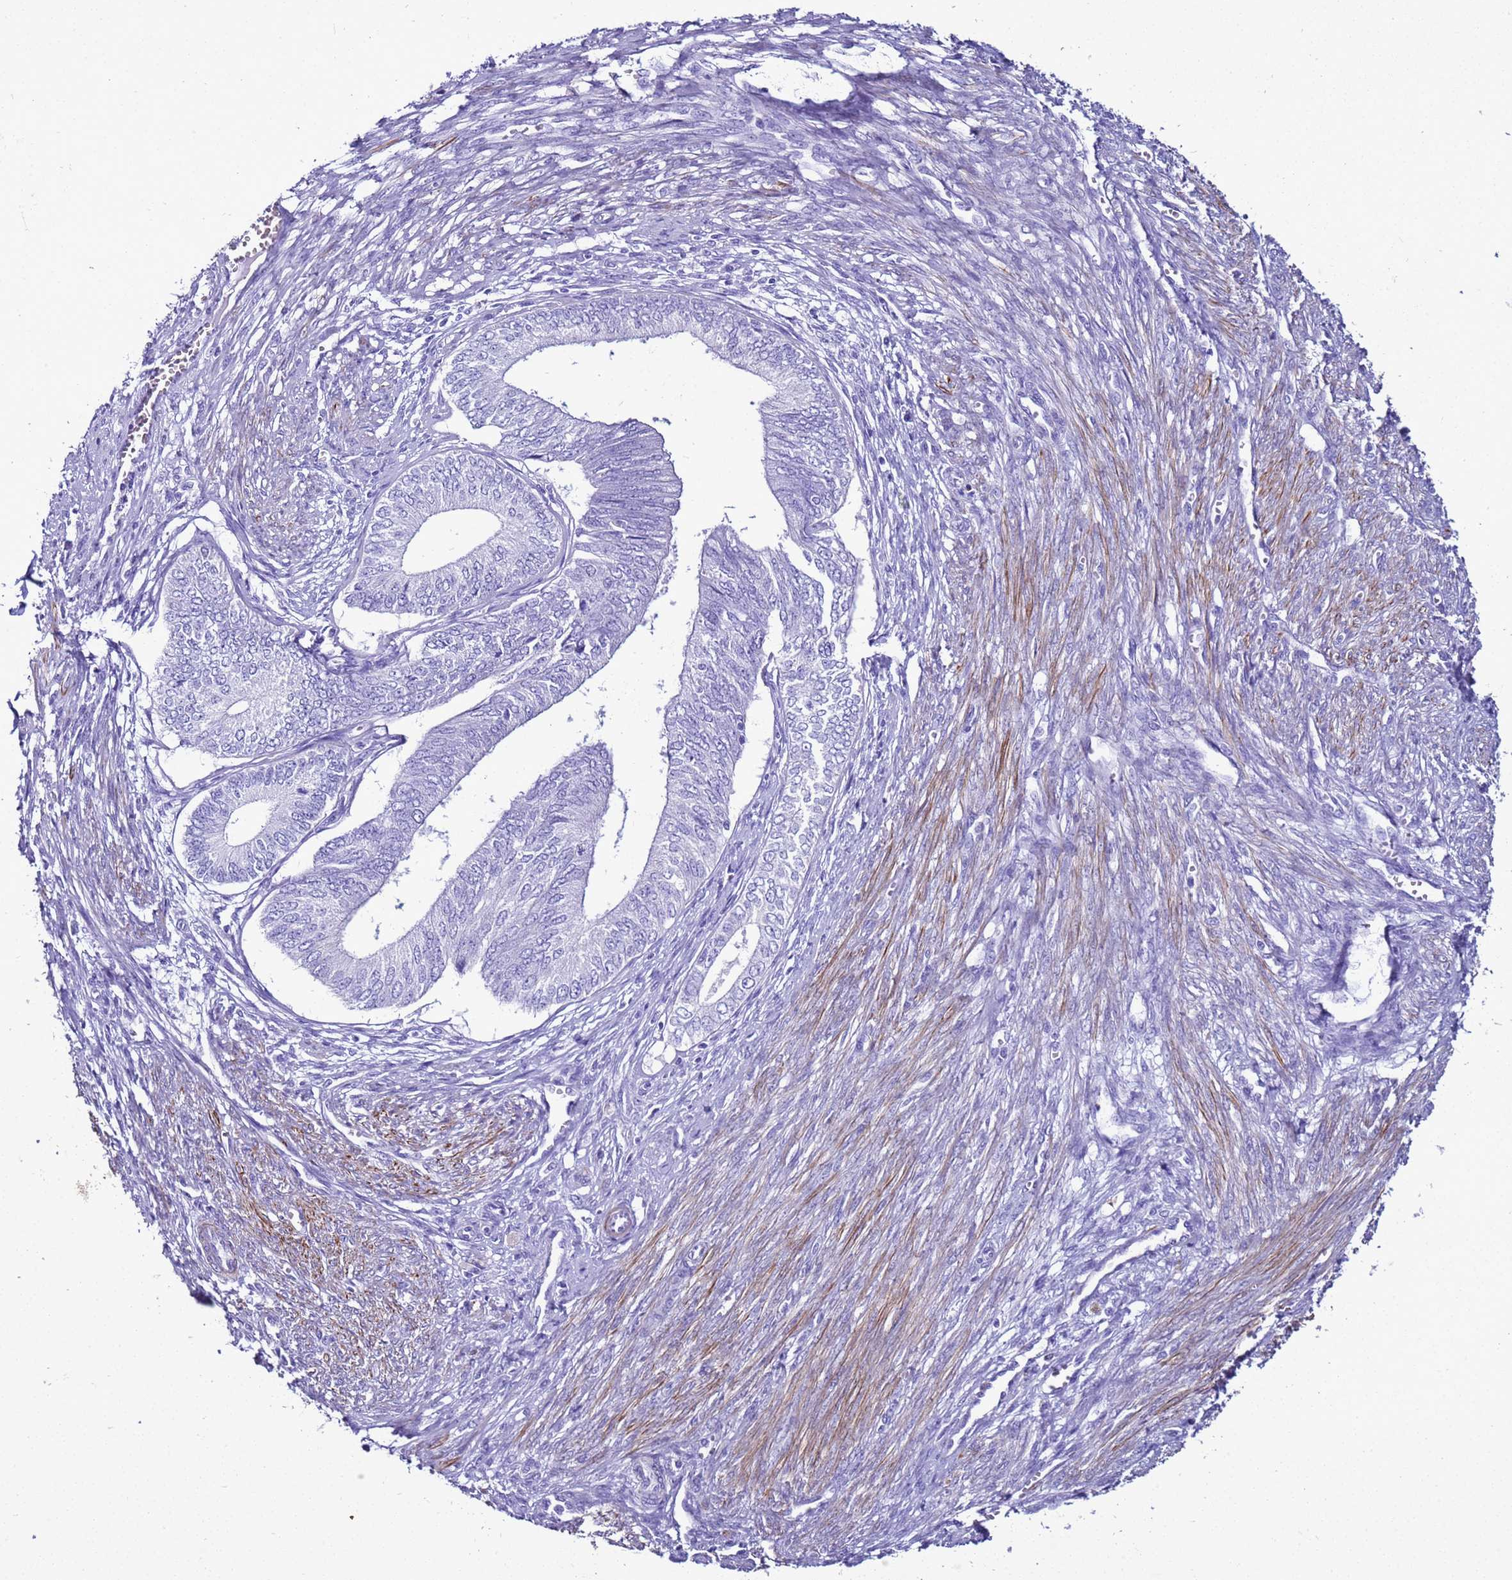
{"staining": {"intensity": "negative", "quantity": "none", "location": "none"}, "tissue": "endometrial cancer", "cell_type": "Tumor cells", "image_type": "cancer", "snomed": [{"axis": "morphology", "description": "Adenocarcinoma, NOS"}, {"axis": "topography", "description": "Endometrium"}], "caption": "The micrograph demonstrates no staining of tumor cells in endometrial adenocarcinoma. (Stains: DAB immunohistochemistry with hematoxylin counter stain, Microscopy: brightfield microscopy at high magnification).", "gene": "LCMT1", "patient": {"sex": "female", "age": 68}}